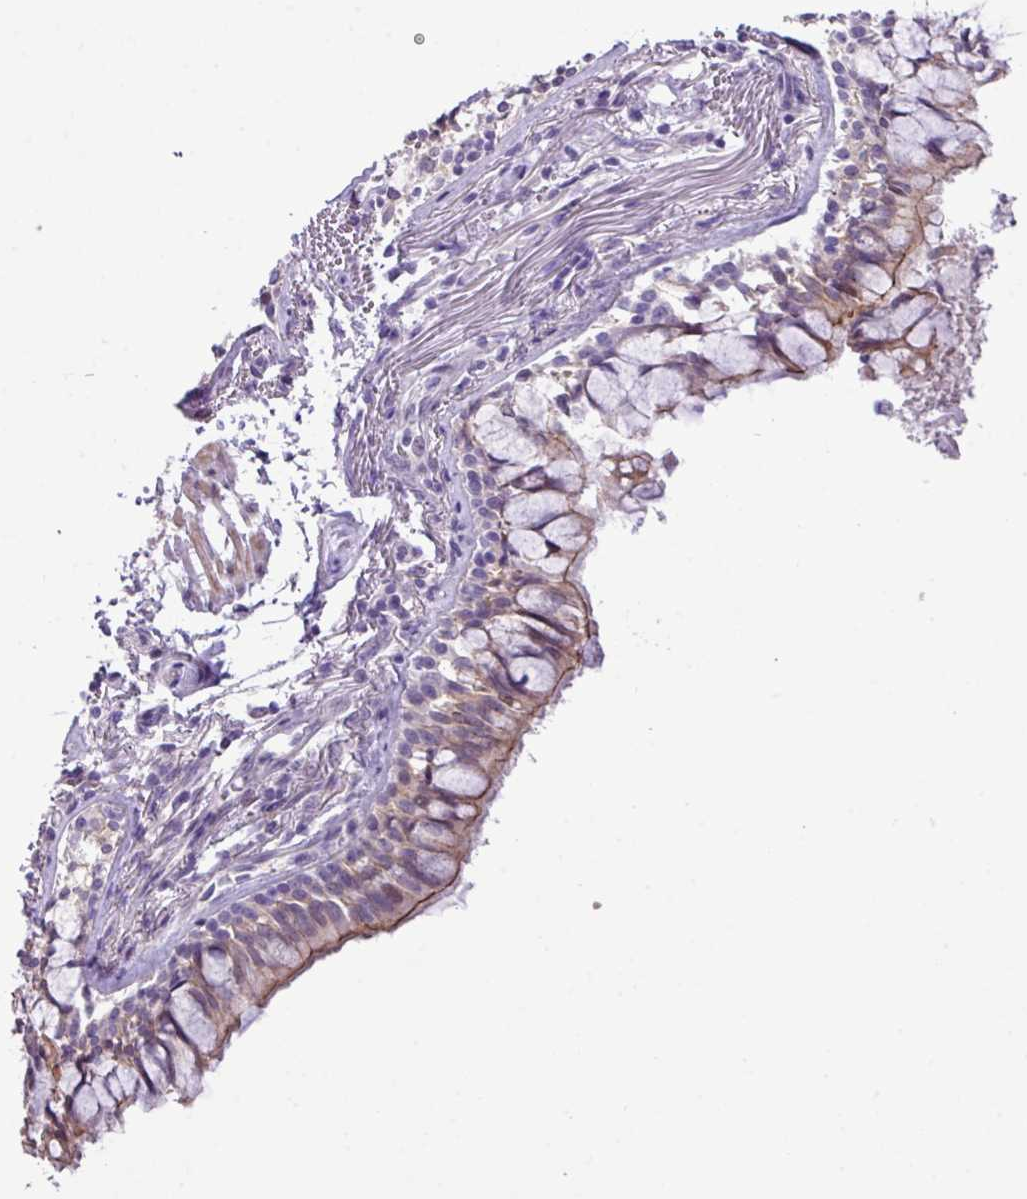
{"staining": {"intensity": "moderate", "quantity": "25%-75%", "location": "cytoplasmic/membranous"}, "tissue": "bronchus", "cell_type": "Respiratory epithelial cells", "image_type": "normal", "snomed": [{"axis": "morphology", "description": "Normal tissue, NOS"}, {"axis": "topography", "description": "Bronchus"}], "caption": "Immunohistochemical staining of normal human bronchus reveals 25%-75% levels of moderate cytoplasmic/membranous protein staining in about 25%-75% of respiratory epithelial cells.", "gene": "YLPM1", "patient": {"sex": "male", "age": 70}}